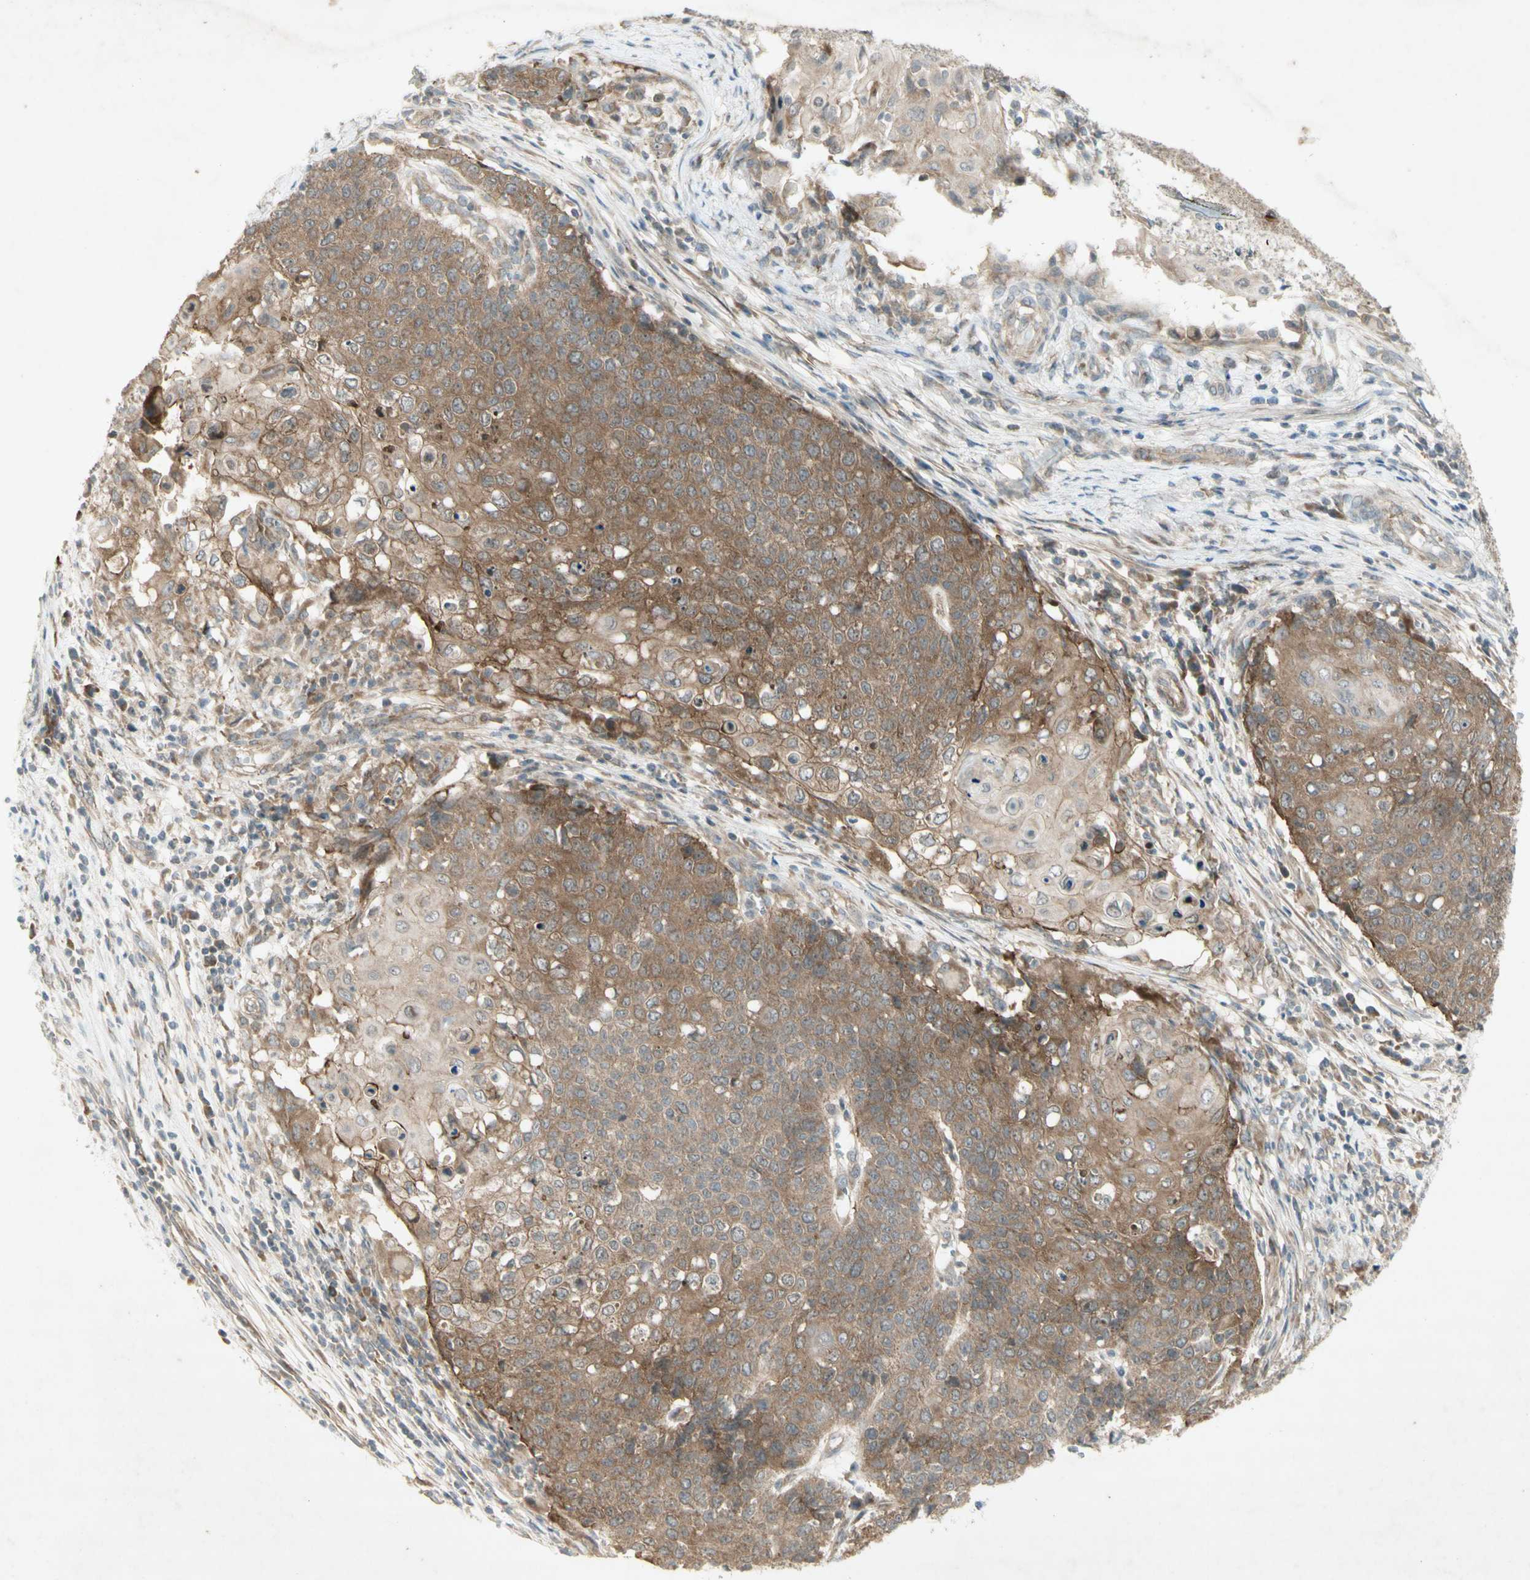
{"staining": {"intensity": "moderate", "quantity": "25%-75%", "location": "cytoplasmic/membranous"}, "tissue": "cervical cancer", "cell_type": "Tumor cells", "image_type": "cancer", "snomed": [{"axis": "morphology", "description": "Squamous cell carcinoma, NOS"}, {"axis": "topography", "description": "Cervix"}], "caption": "Approximately 25%-75% of tumor cells in human squamous cell carcinoma (cervical) exhibit moderate cytoplasmic/membranous protein positivity as visualized by brown immunohistochemical staining.", "gene": "ETF1", "patient": {"sex": "female", "age": 39}}